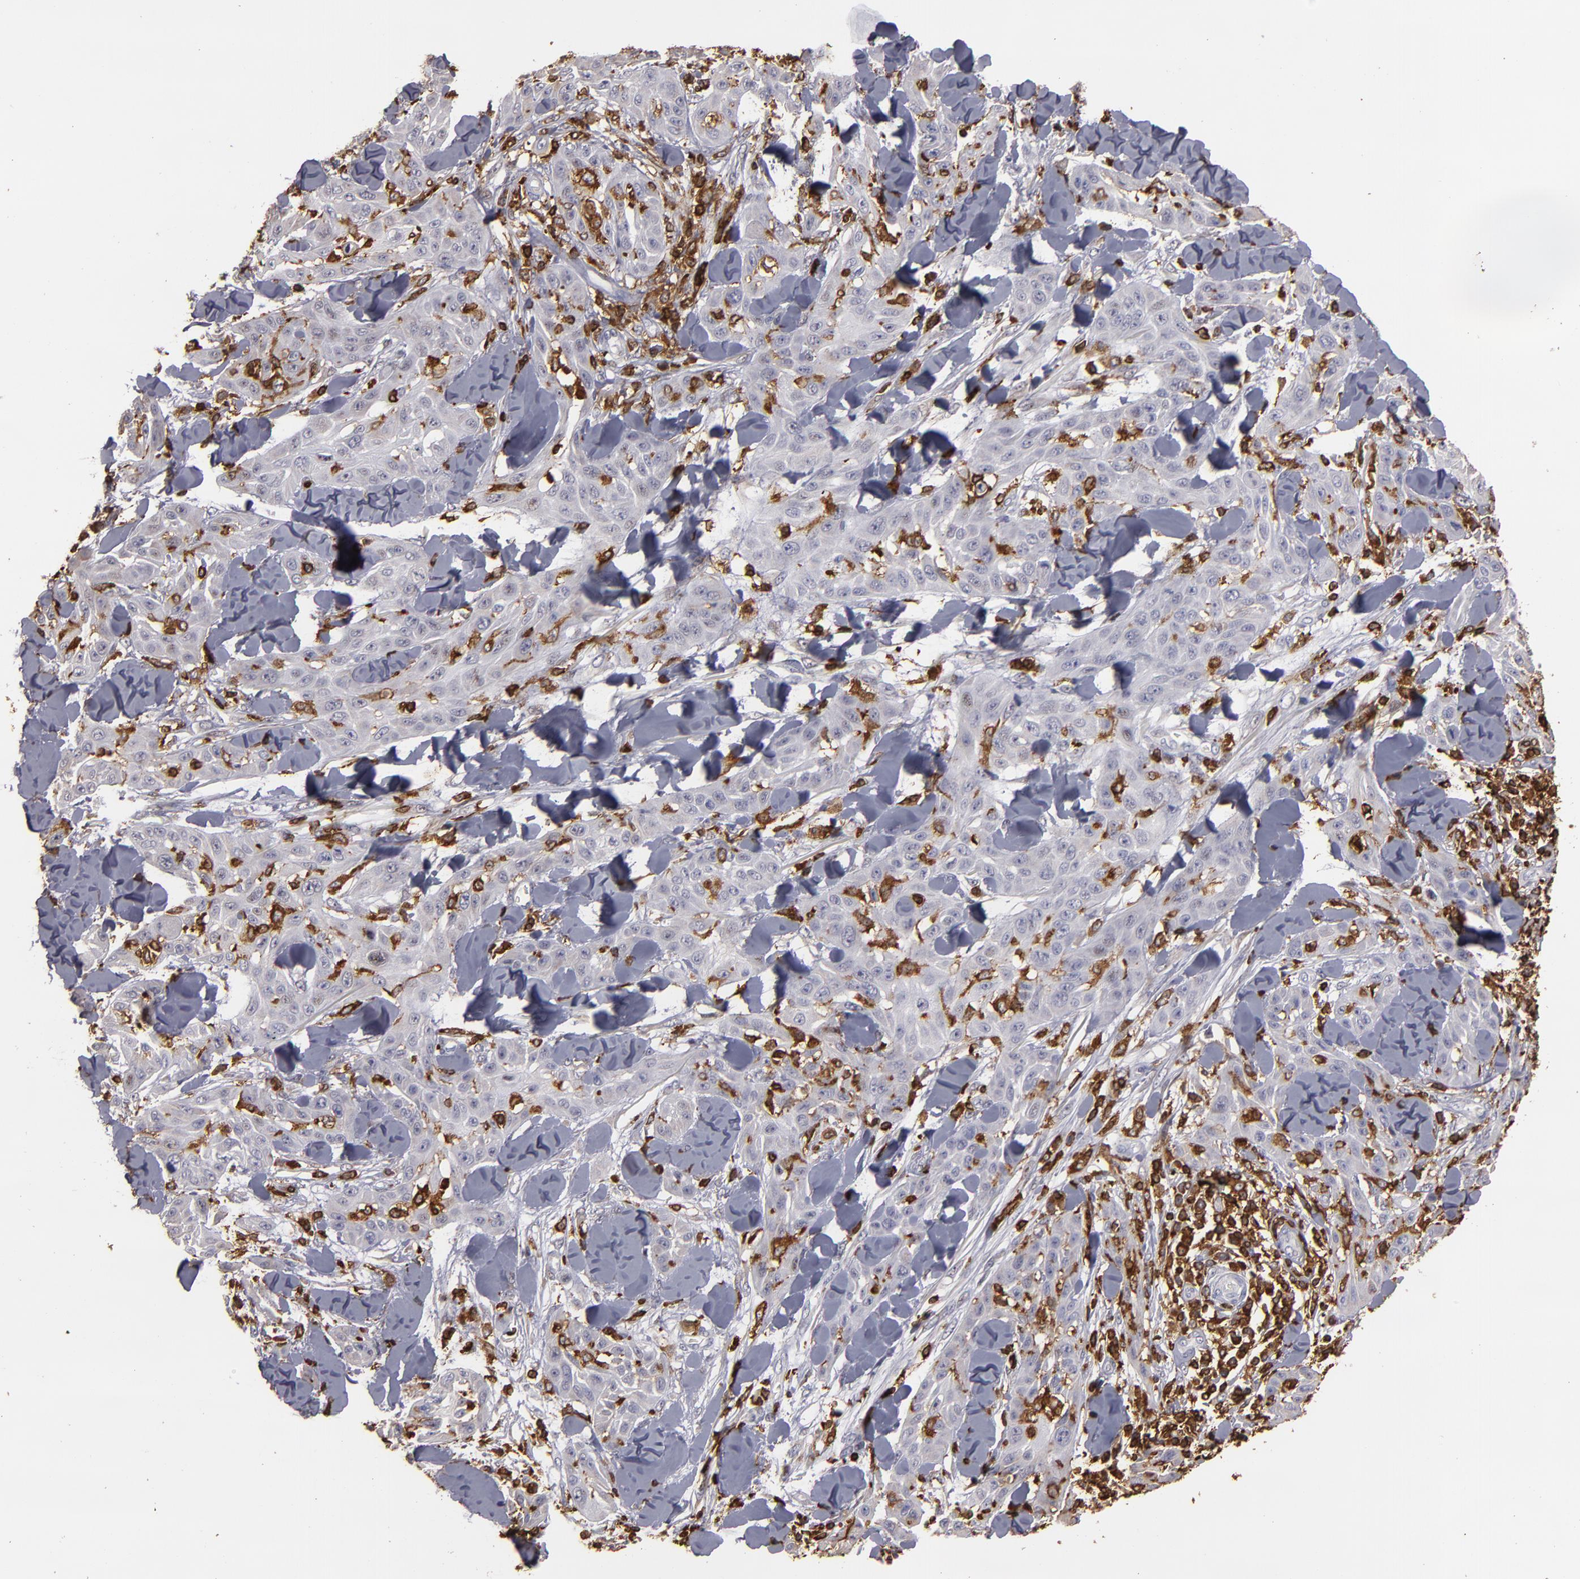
{"staining": {"intensity": "negative", "quantity": "none", "location": "none"}, "tissue": "skin cancer", "cell_type": "Tumor cells", "image_type": "cancer", "snomed": [{"axis": "morphology", "description": "Squamous cell carcinoma, NOS"}, {"axis": "topography", "description": "Skin"}], "caption": "Tumor cells show no significant staining in skin cancer (squamous cell carcinoma).", "gene": "WAS", "patient": {"sex": "male", "age": 24}}